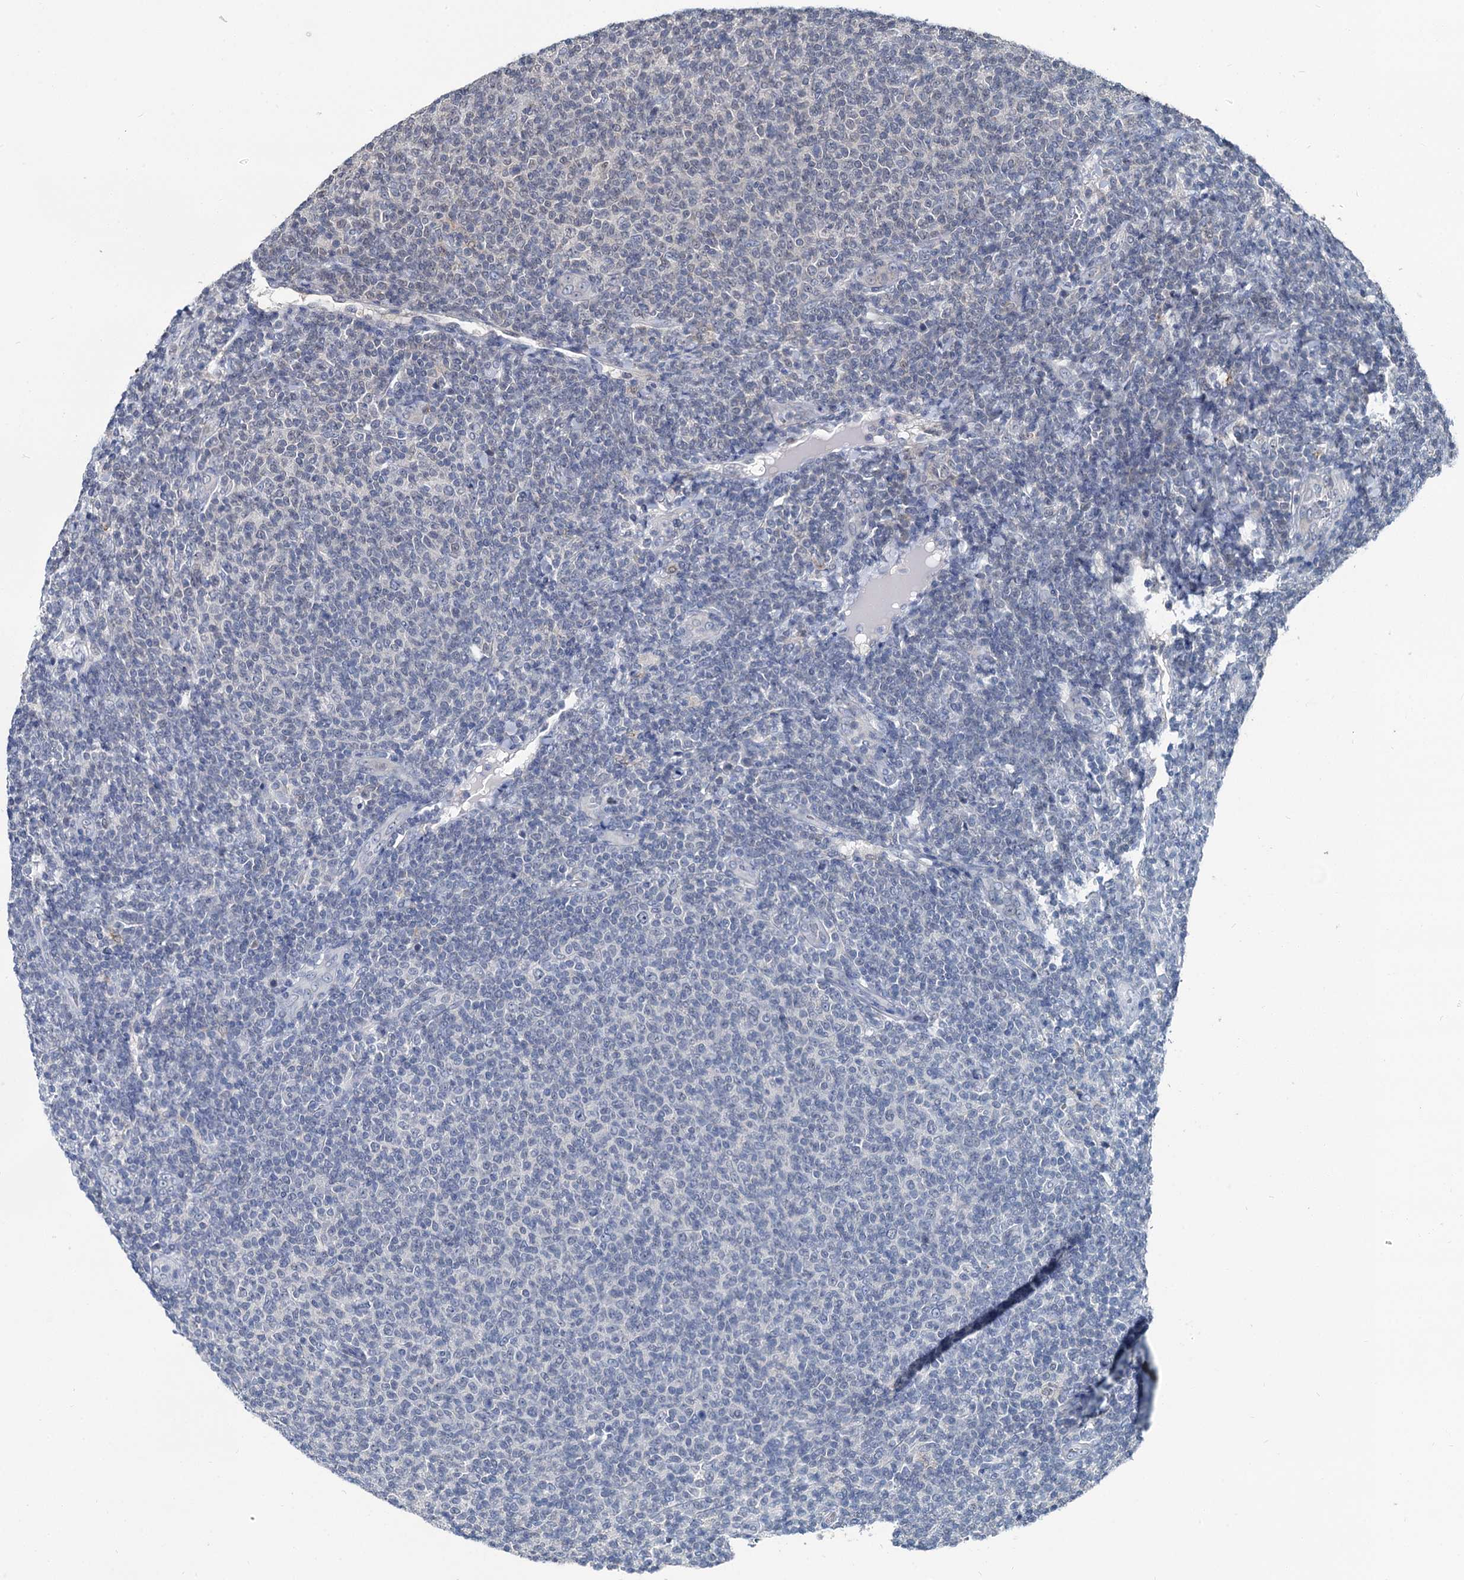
{"staining": {"intensity": "negative", "quantity": "none", "location": "none"}, "tissue": "lymphoma", "cell_type": "Tumor cells", "image_type": "cancer", "snomed": [{"axis": "morphology", "description": "Malignant lymphoma, non-Hodgkin's type, Low grade"}, {"axis": "topography", "description": "Lymph node"}], "caption": "An IHC image of low-grade malignant lymphoma, non-Hodgkin's type is shown. There is no staining in tumor cells of low-grade malignant lymphoma, non-Hodgkin's type.", "gene": "MIOX", "patient": {"sex": "male", "age": 66}}